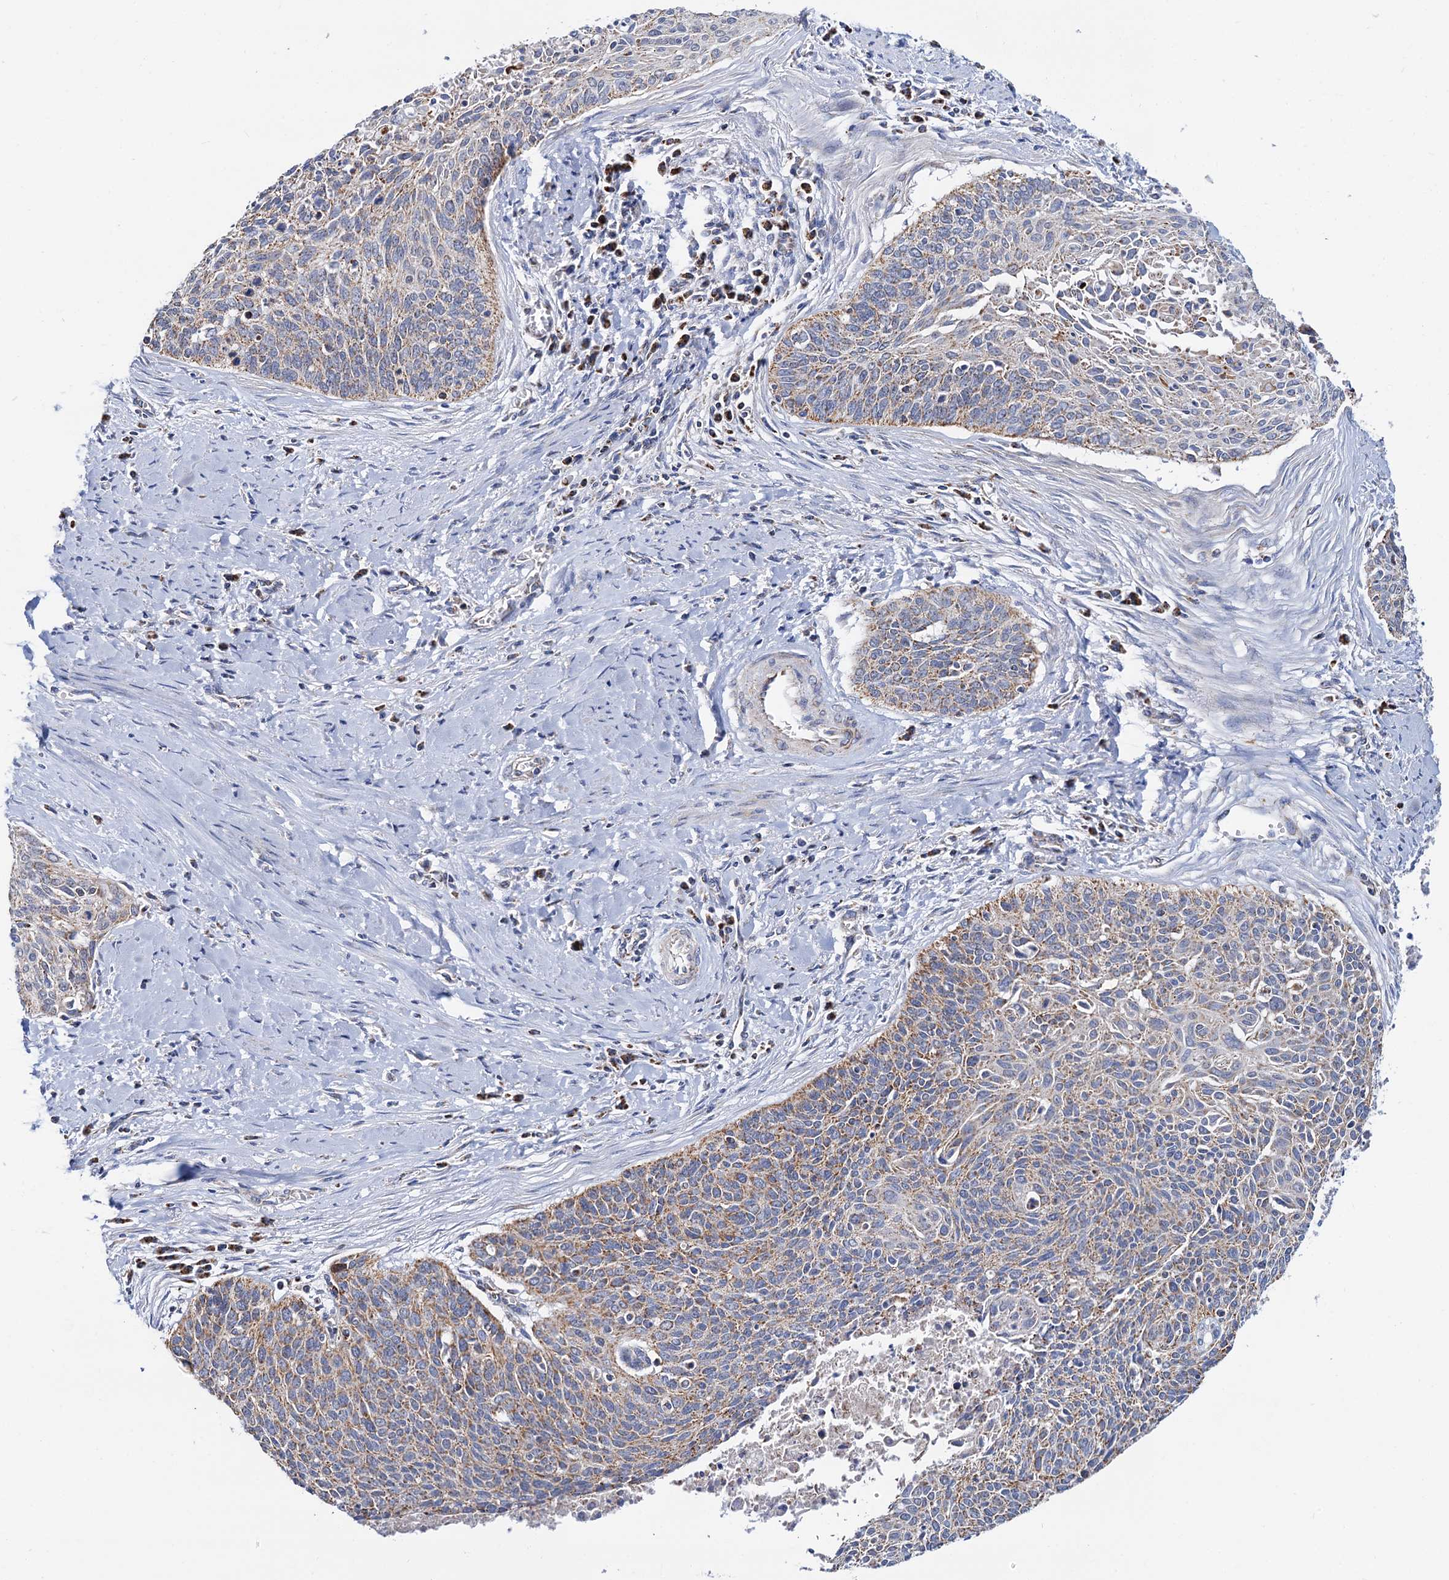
{"staining": {"intensity": "moderate", "quantity": ">75%", "location": "cytoplasmic/membranous"}, "tissue": "cervical cancer", "cell_type": "Tumor cells", "image_type": "cancer", "snomed": [{"axis": "morphology", "description": "Squamous cell carcinoma, NOS"}, {"axis": "topography", "description": "Cervix"}], "caption": "This is an image of immunohistochemistry staining of cervical squamous cell carcinoma, which shows moderate expression in the cytoplasmic/membranous of tumor cells.", "gene": "C2CD3", "patient": {"sex": "female", "age": 55}}